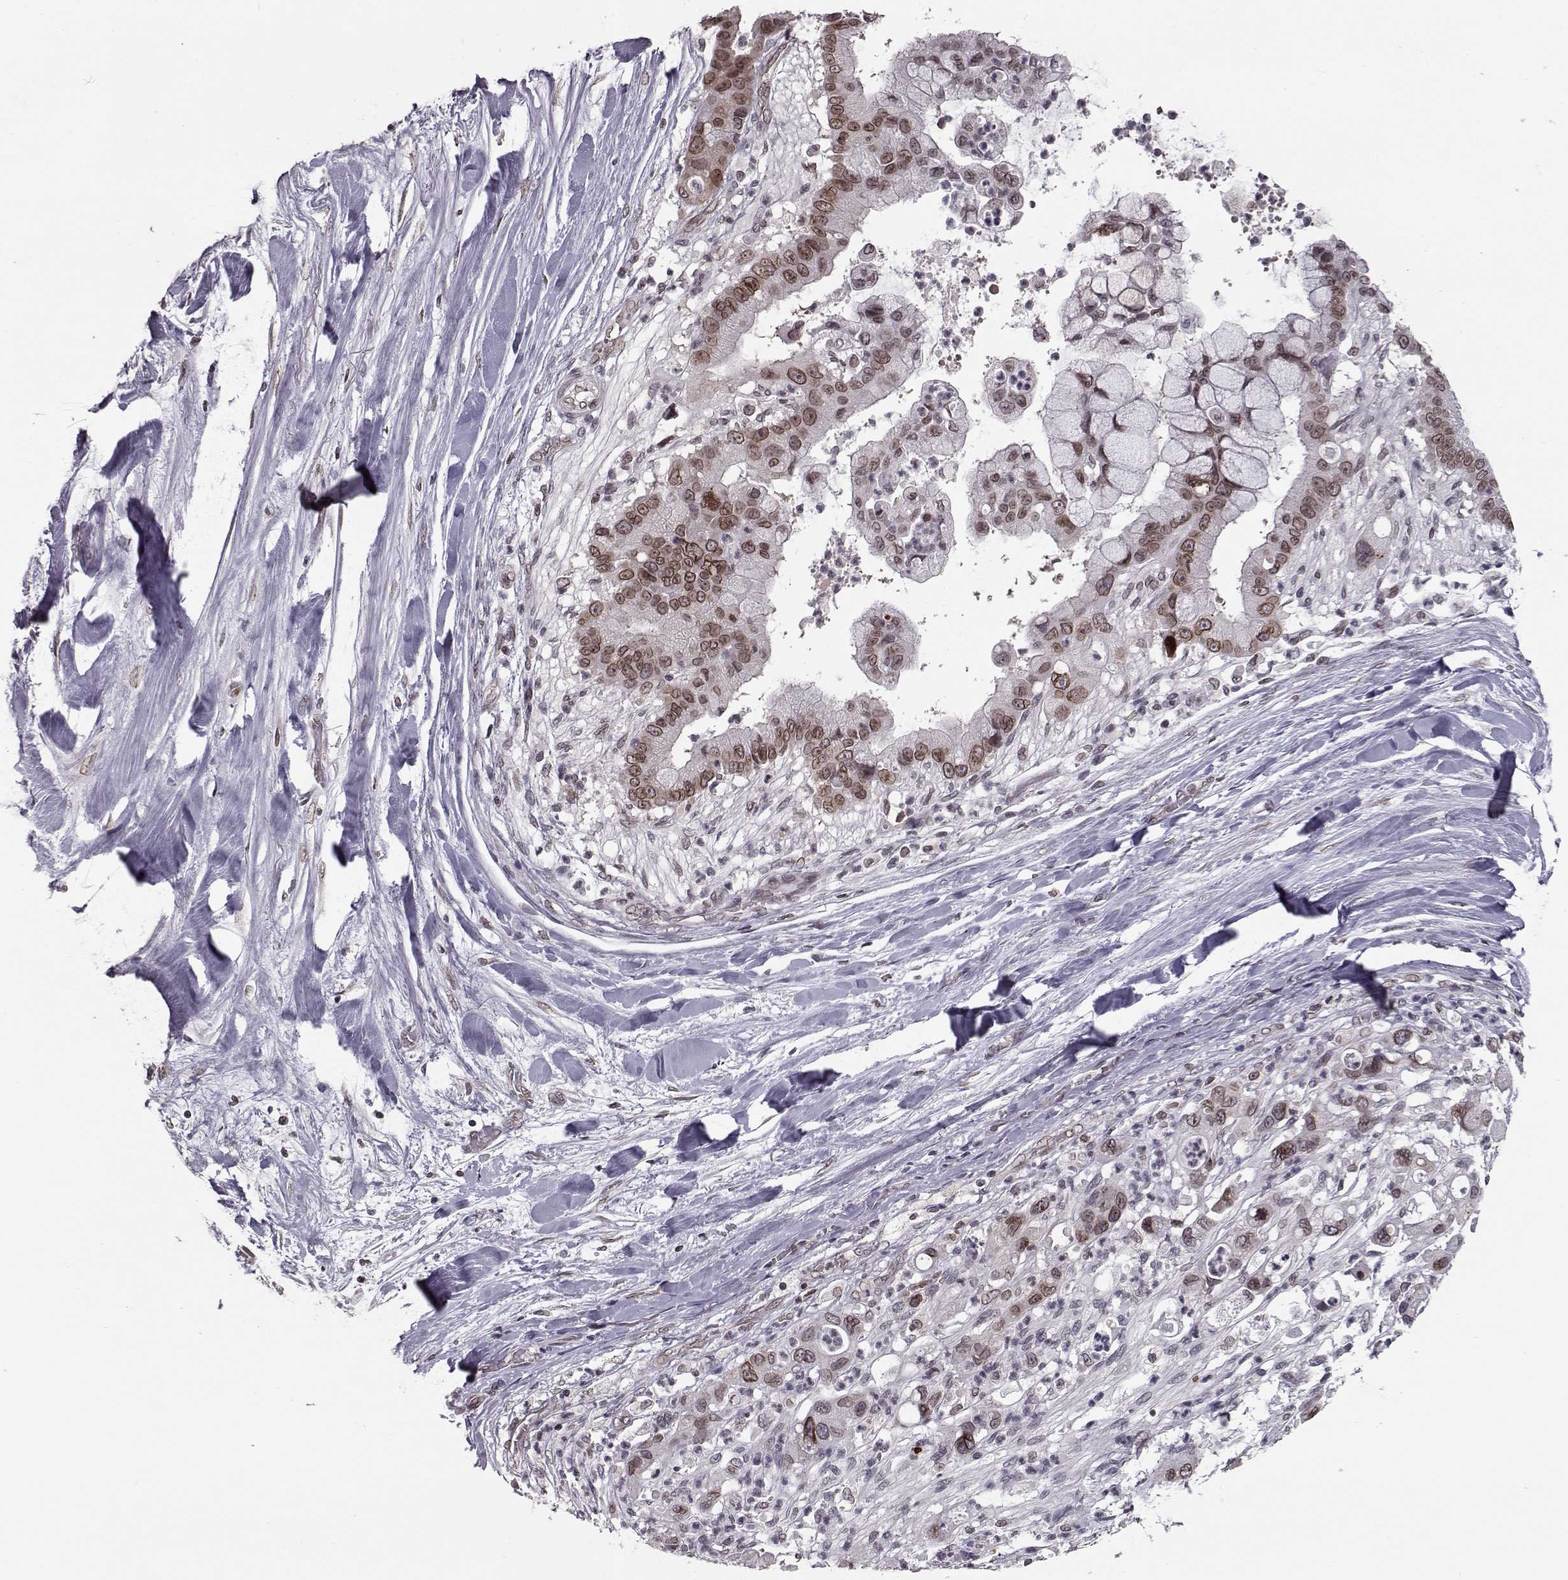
{"staining": {"intensity": "moderate", "quantity": ">75%", "location": "cytoplasmic/membranous,nuclear"}, "tissue": "liver cancer", "cell_type": "Tumor cells", "image_type": "cancer", "snomed": [{"axis": "morphology", "description": "Cholangiocarcinoma"}, {"axis": "topography", "description": "Liver"}], "caption": "About >75% of tumor cells in human liver cholangiocarcinoma exhibit moderate cytoplasmic/membranous and nuclear protein positivity as visualized by brown immunohistochemical staining.", "gene": "NUP37", "patient": {"sex": "female", "age": 54}}